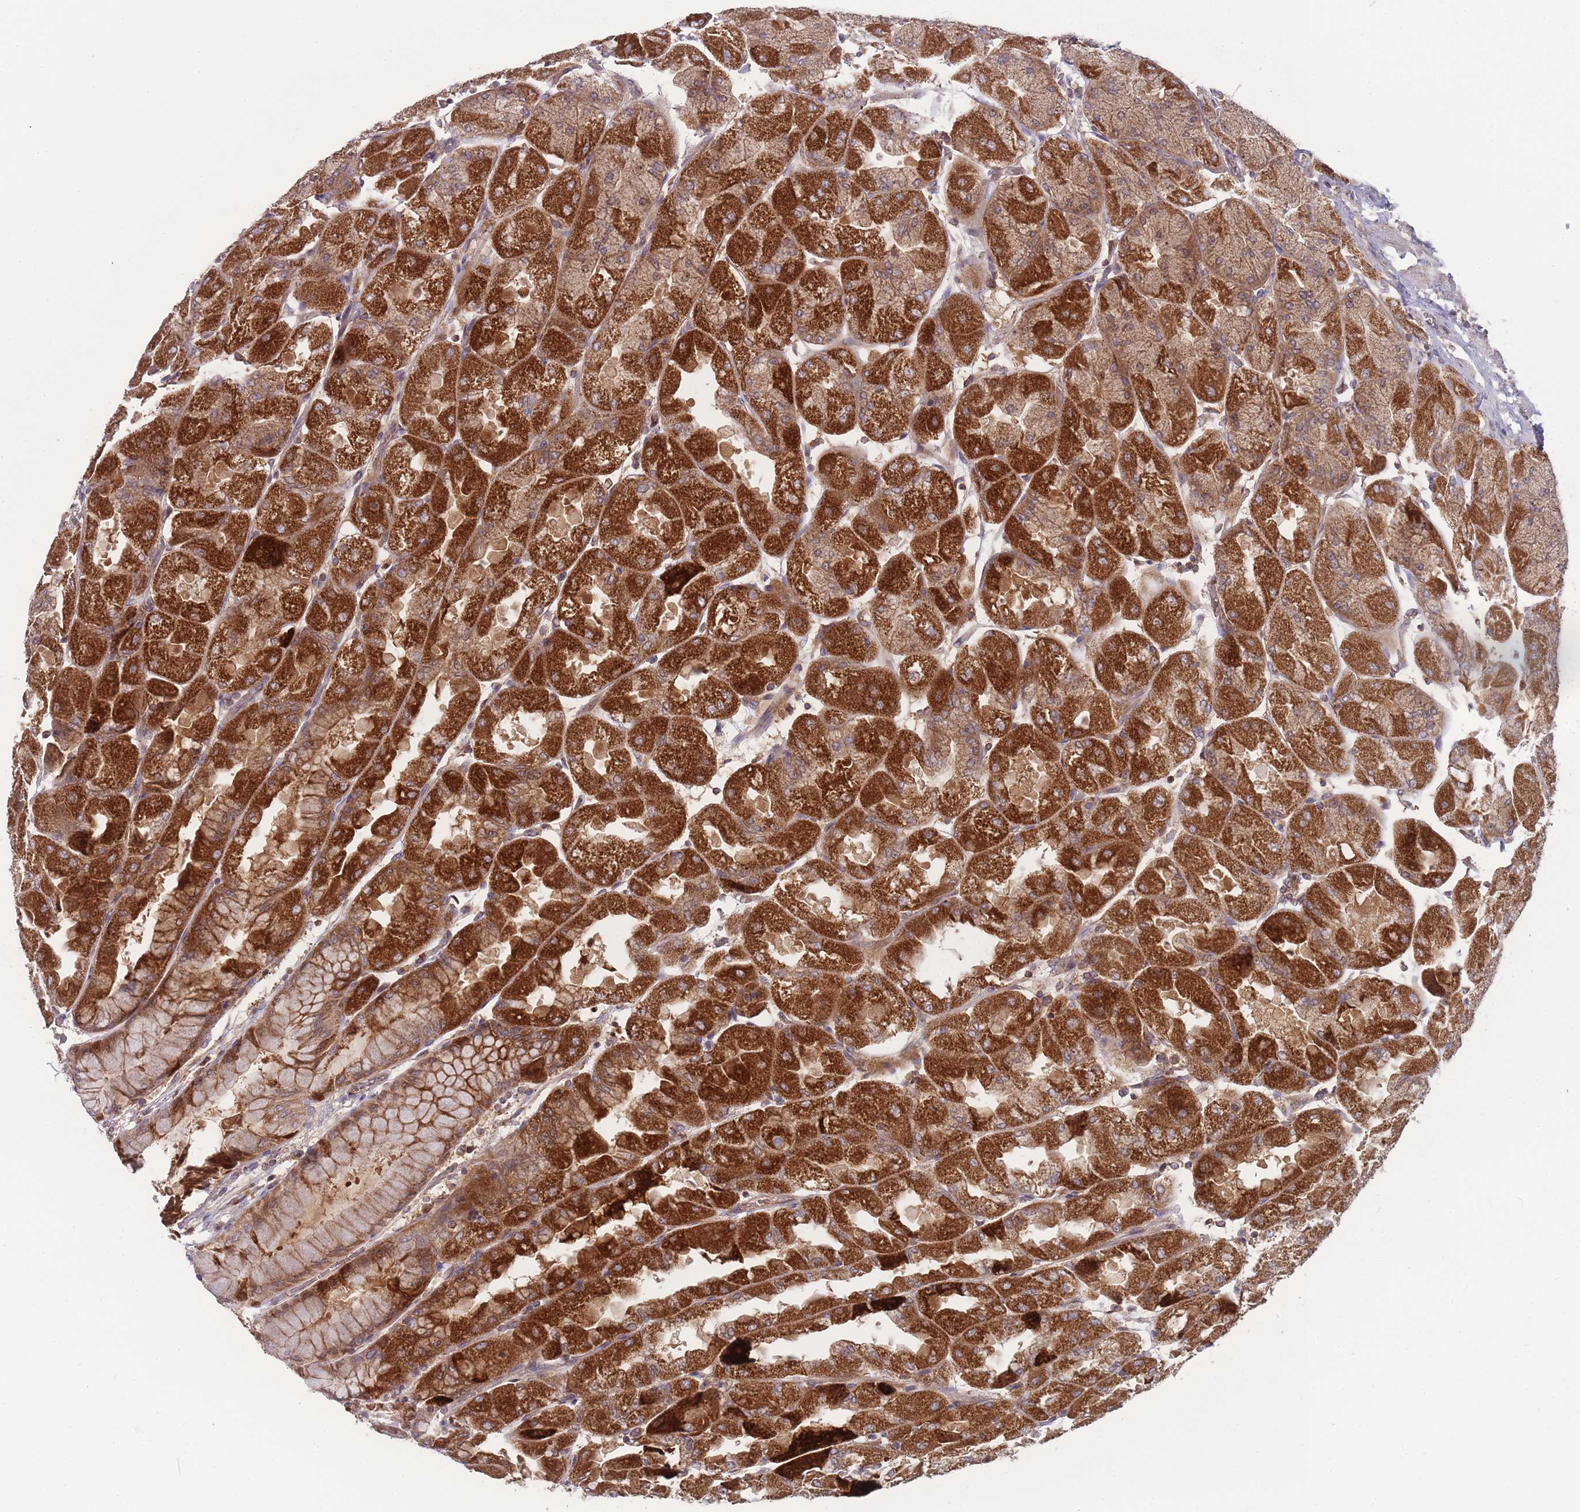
{"staining": {"intensity": "strong", "quantity": ">75%", "location": "cytoplasmic/membranous"}, "tissue": "stomach", "cell_type": "Glandular cells", "image_type": "normal", "snomed": [{"axis": "morphology", "description": "Normal tissue, NOS"}, {"axis": "topography", "description": "Stomach"}], "caption": "Protein analysis of normal stomach exhibits strong cytoplasmic/membranous staining in approximately >75% of glandular cells.", "gene": "SLC35B4", "patient": {"sex": "female", "age": 61}}